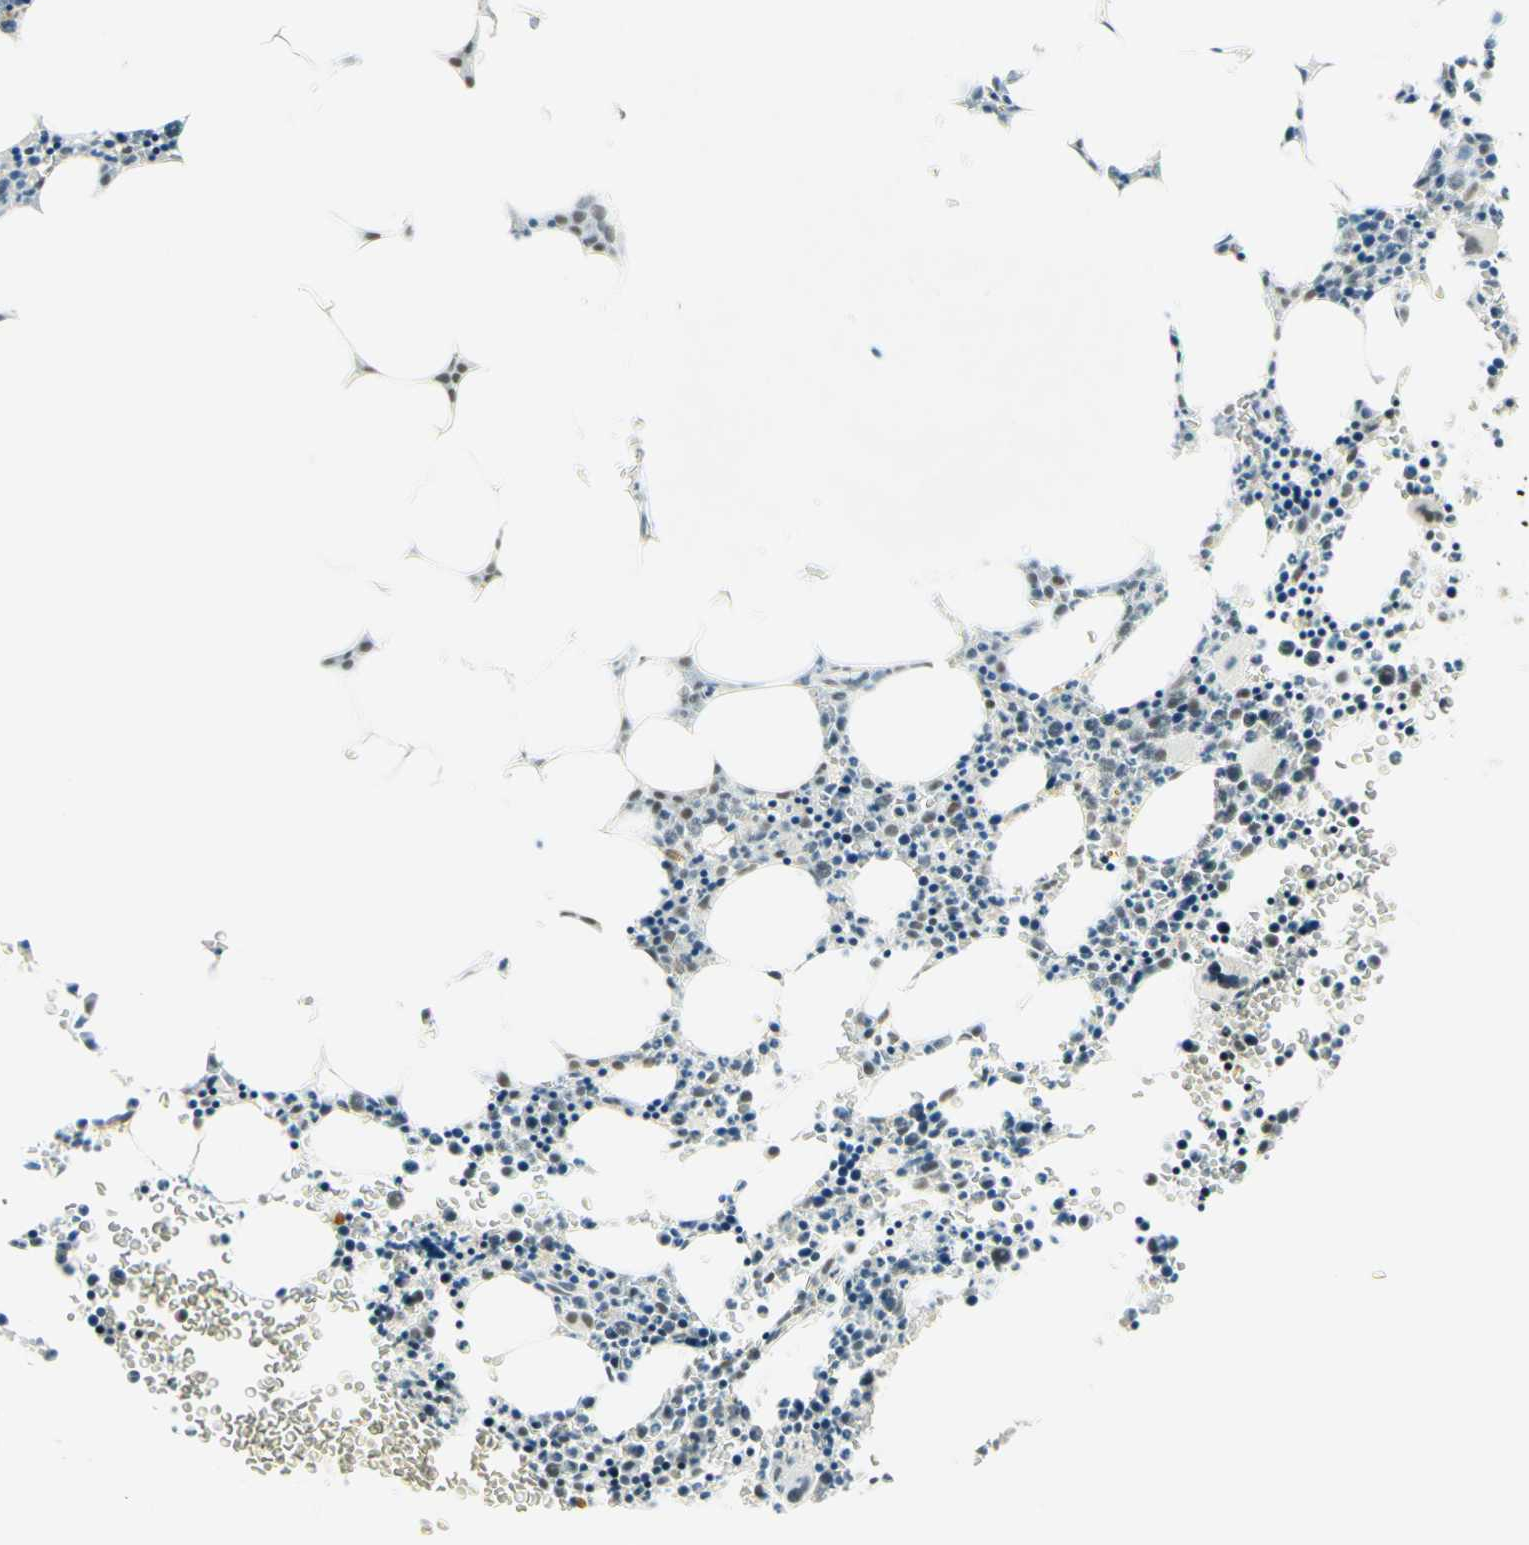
{"staining": {"intensity": "weak", "quantity": "25%-75%", "location": "nuclear"}, "tissue": "bone marrow", "cell_type": "Hematopoietic cells", "image_type": "normal", "snomed": [{"axis": "morphology", "description": "Normal tissue, NOS"}, {"axis": "morphology", "description": "Inflammation, NOS"}, {"axis": "topography", "description": "Bone marrow"}], "caption": "Human bone marrow stained with a brown dye demonstrates weak nuclear positive positivity in approximately 25%-75% of hematopoietic cells.", "gene": "PMS2", "patient": {"sex": "female", "age": 61}}